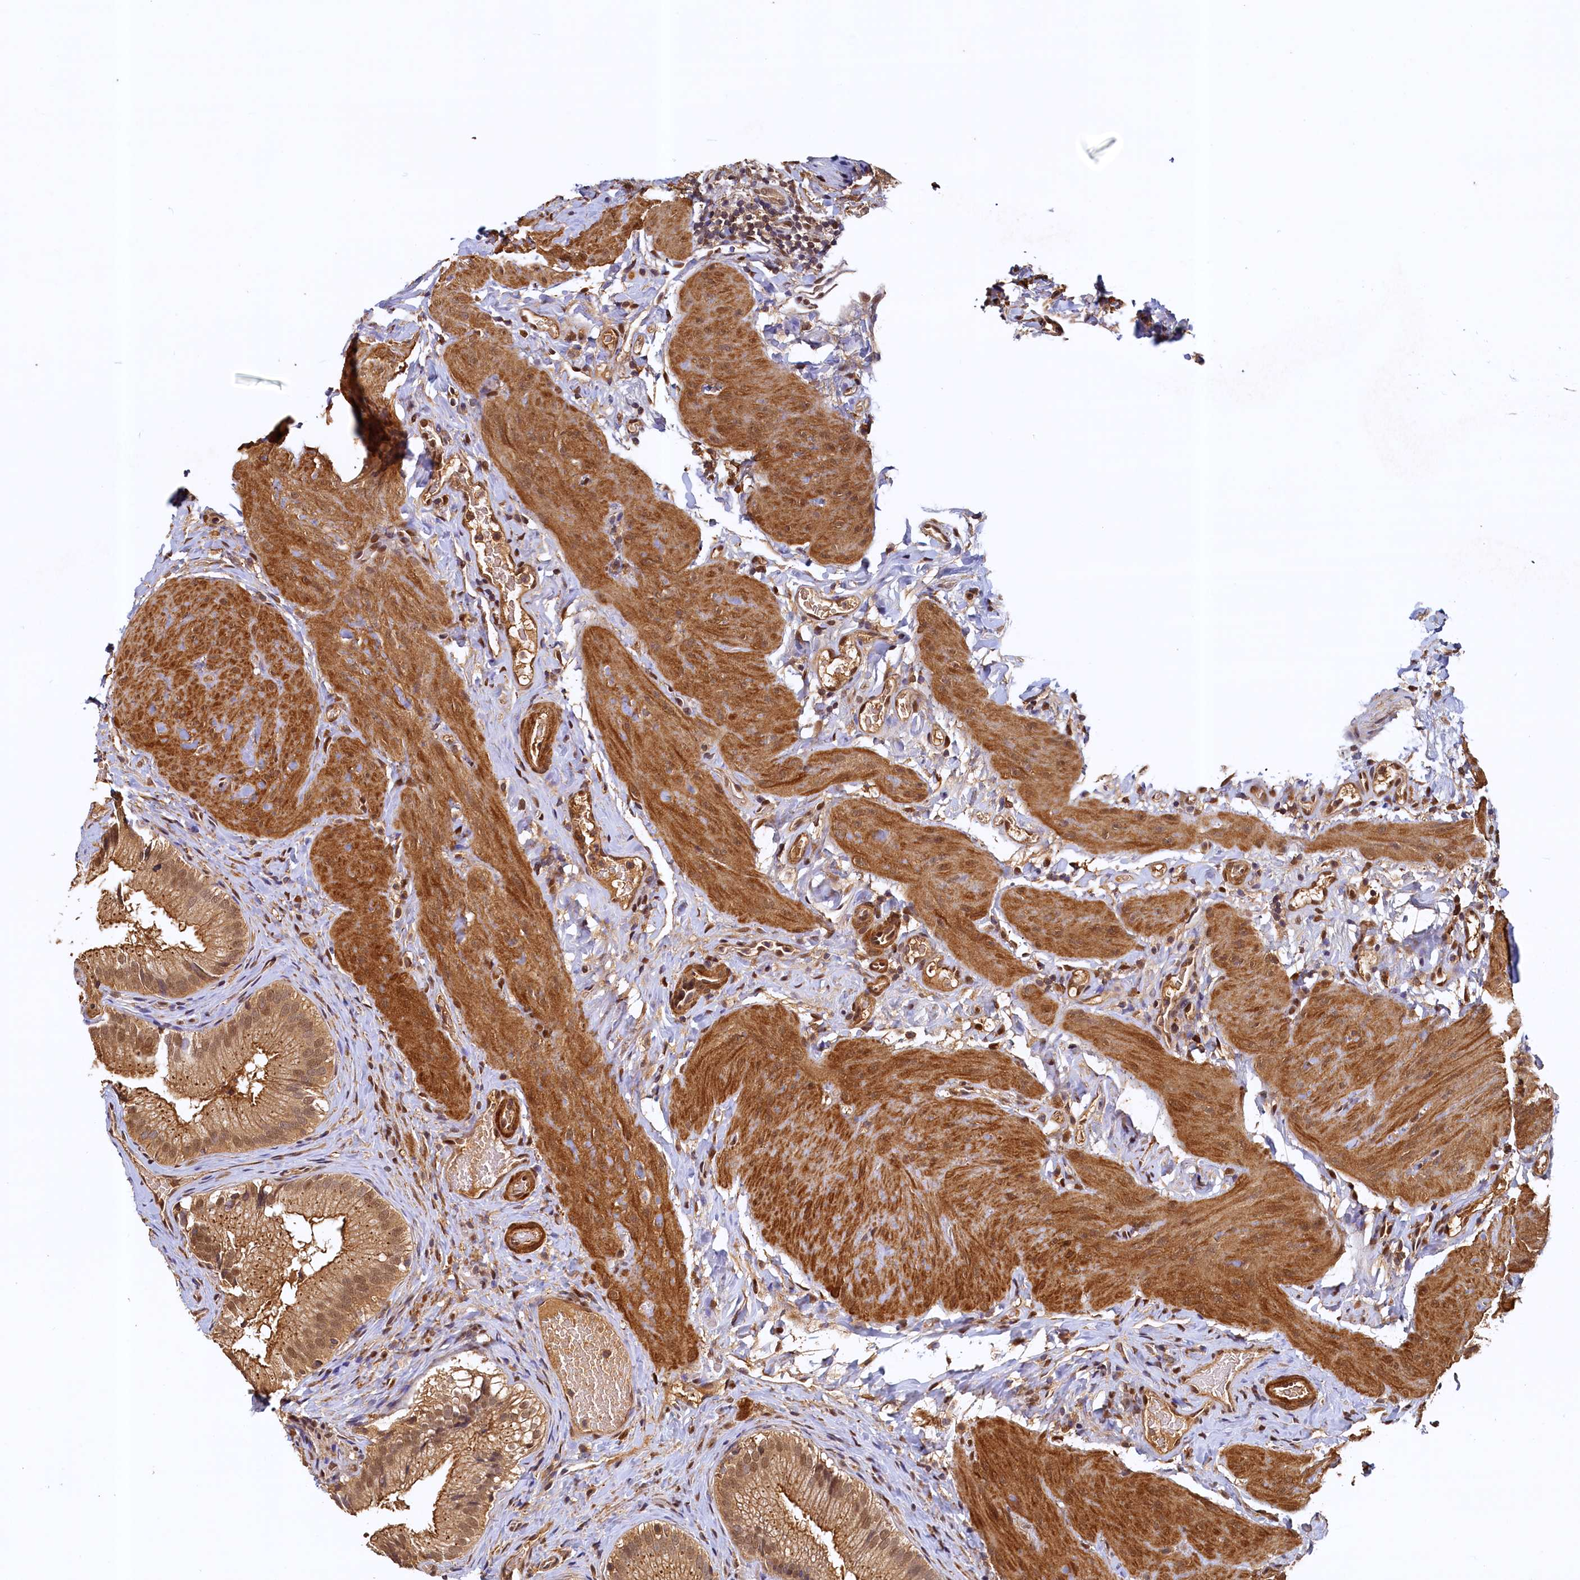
{"staining": {"intensity": "moderate", "quantity": ">75%", "location": "cytoplasmic/membranous,nuclear"}, "tissue": "gallbladder", "cell_type": "Glandular cells", "image_type": "normal", "snomed": [{"axis": "morphology", "description": "Normal tissue, NOS"}, {"axis": "topography", "description": "Gallbladder"}], "caption": "Unremarkable gallbladder shows moderate cytoplasmic/membranous,nuclear staining in approximately >75% of glandular cells, visualized by immunohistochemistry.", "gene": "UBL7", "patient": {"sex": "female", "age": 30}}